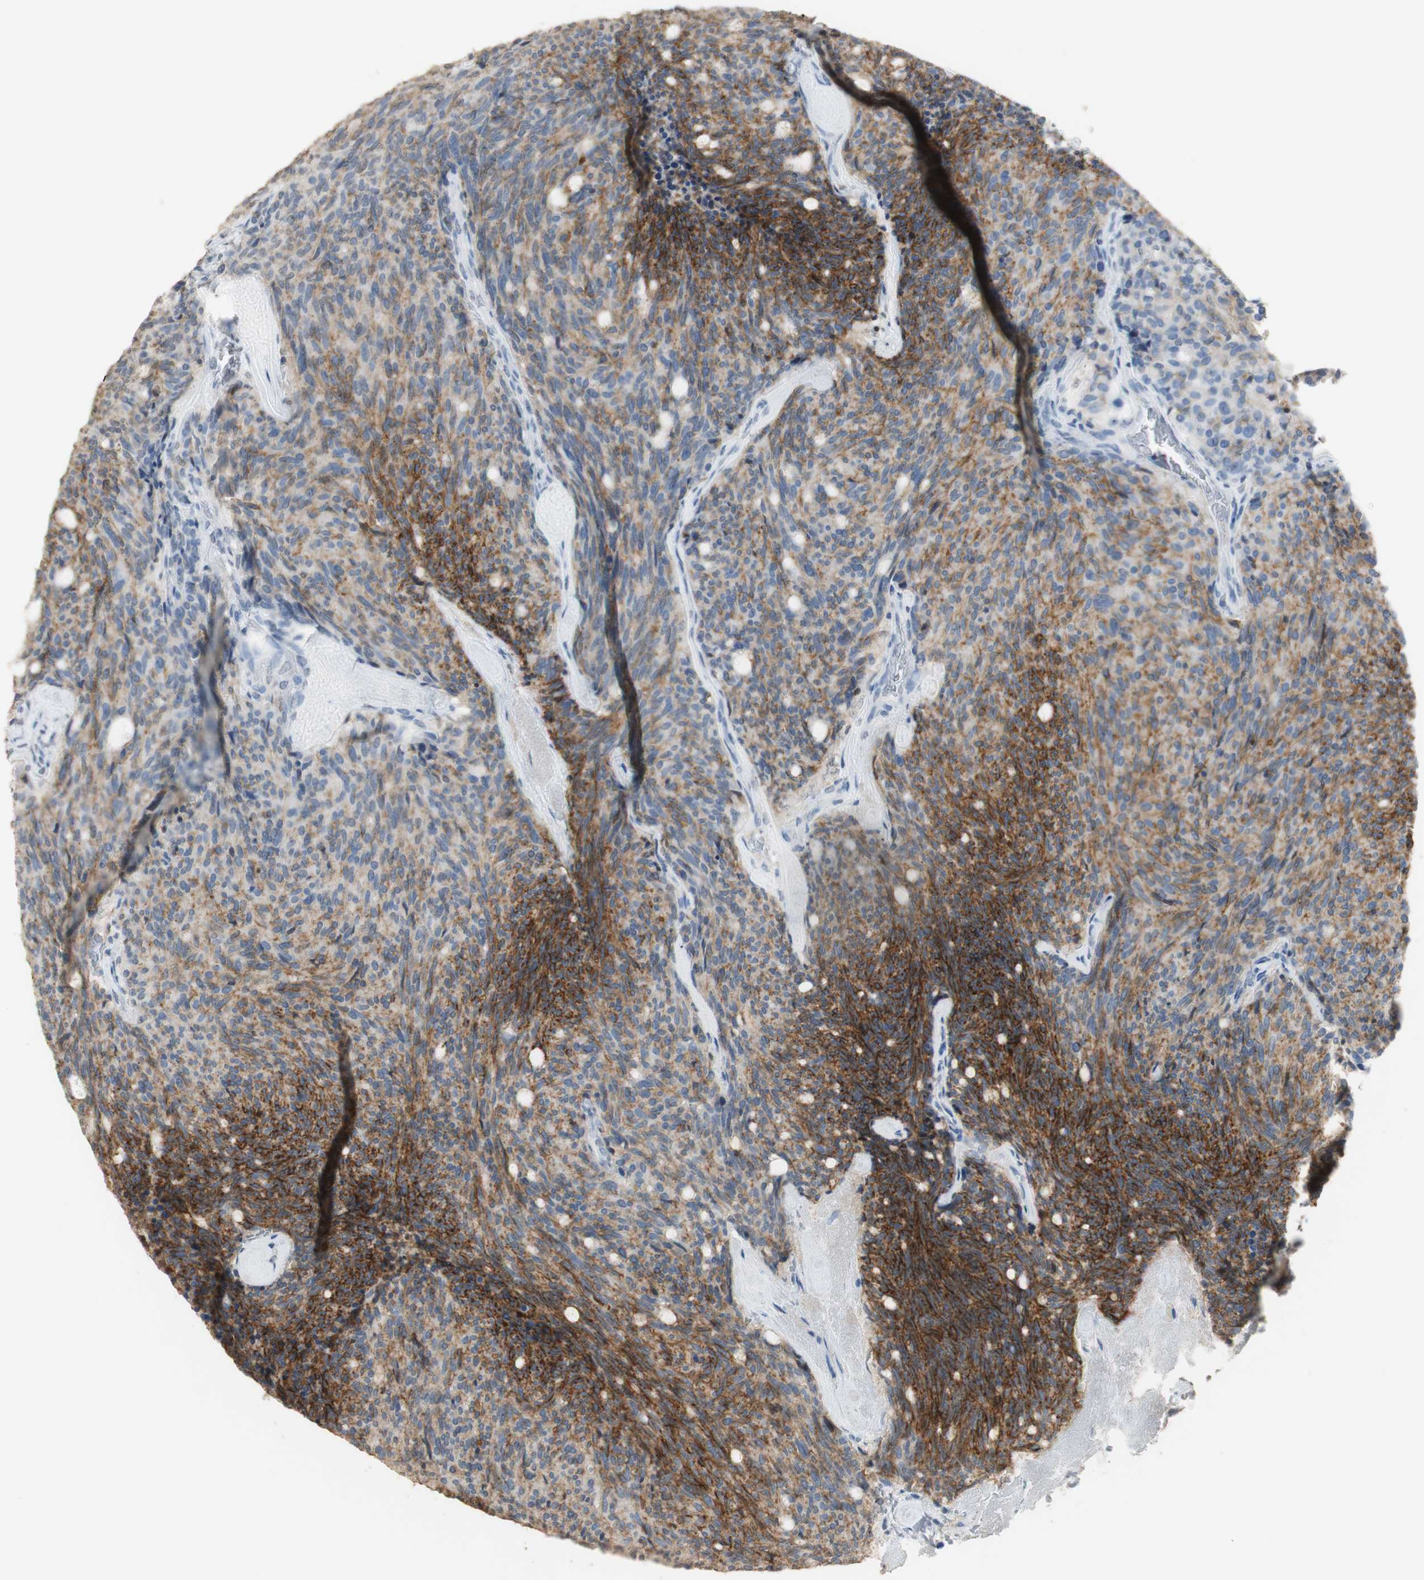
{"staining": {"intensity": "moderate", "quantity": "25%-75%", "location": "cytoplasmic/membranous"}, "tissue": "carcinoid", "cell_type": "Tumor cells", "image_type": "cancer", "snomed": [{"axis": "morphology", "description": "Carcinoid, malignant, NOS"}, {"axis": "topography", "description": "Pancreas"}], "caption": "Brown immunohistochemical staining in malignant carcinoid demonstrates moderate cytoplasmic/membranous expression in about 25%-75% of tumor cells.", "gene": "L1CAM", "patient": {"sex": "female", "age": 54}}